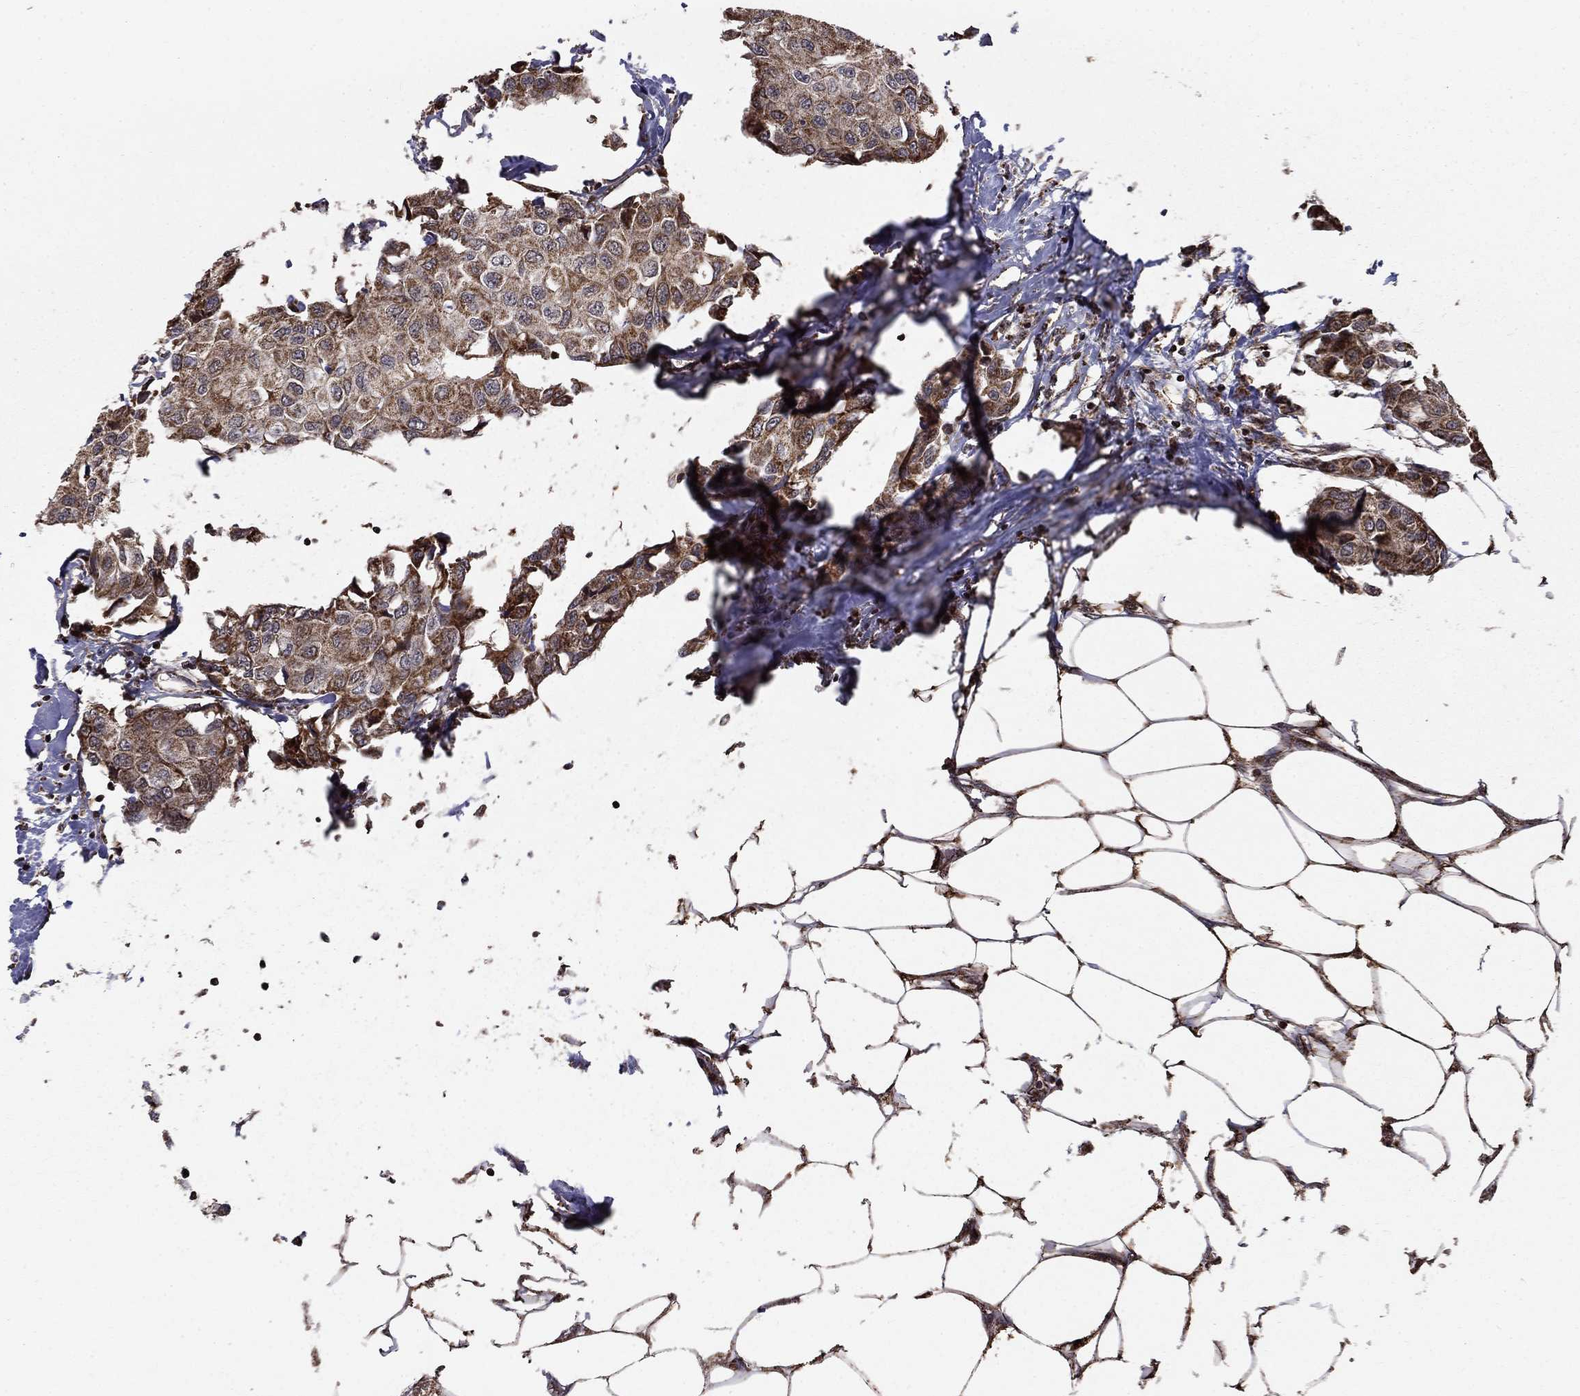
{"staining": {"intensity": "moderate", "quantity": ">75%", "location": "cytoplasmic/membranous"}, "tissue": "breast cancer", "cell_type": "Tumor cells", "image_type": "cancer", "snomed": [{"axis": "morphology", "description": "Duct carcinoma"}, {"axis": "topography", "description": "Breast"}], "caption": "Protein expression analysis of human breast cancer (intraductal carcinoma) reveals moderate cytoplasmic/membranous staining in about >75% of tumor cells. (Brightfield microscopy of DAB IHC at high magnification).", "gene": "ACOT13", "patient": {"sex": "female", "age": 80}}